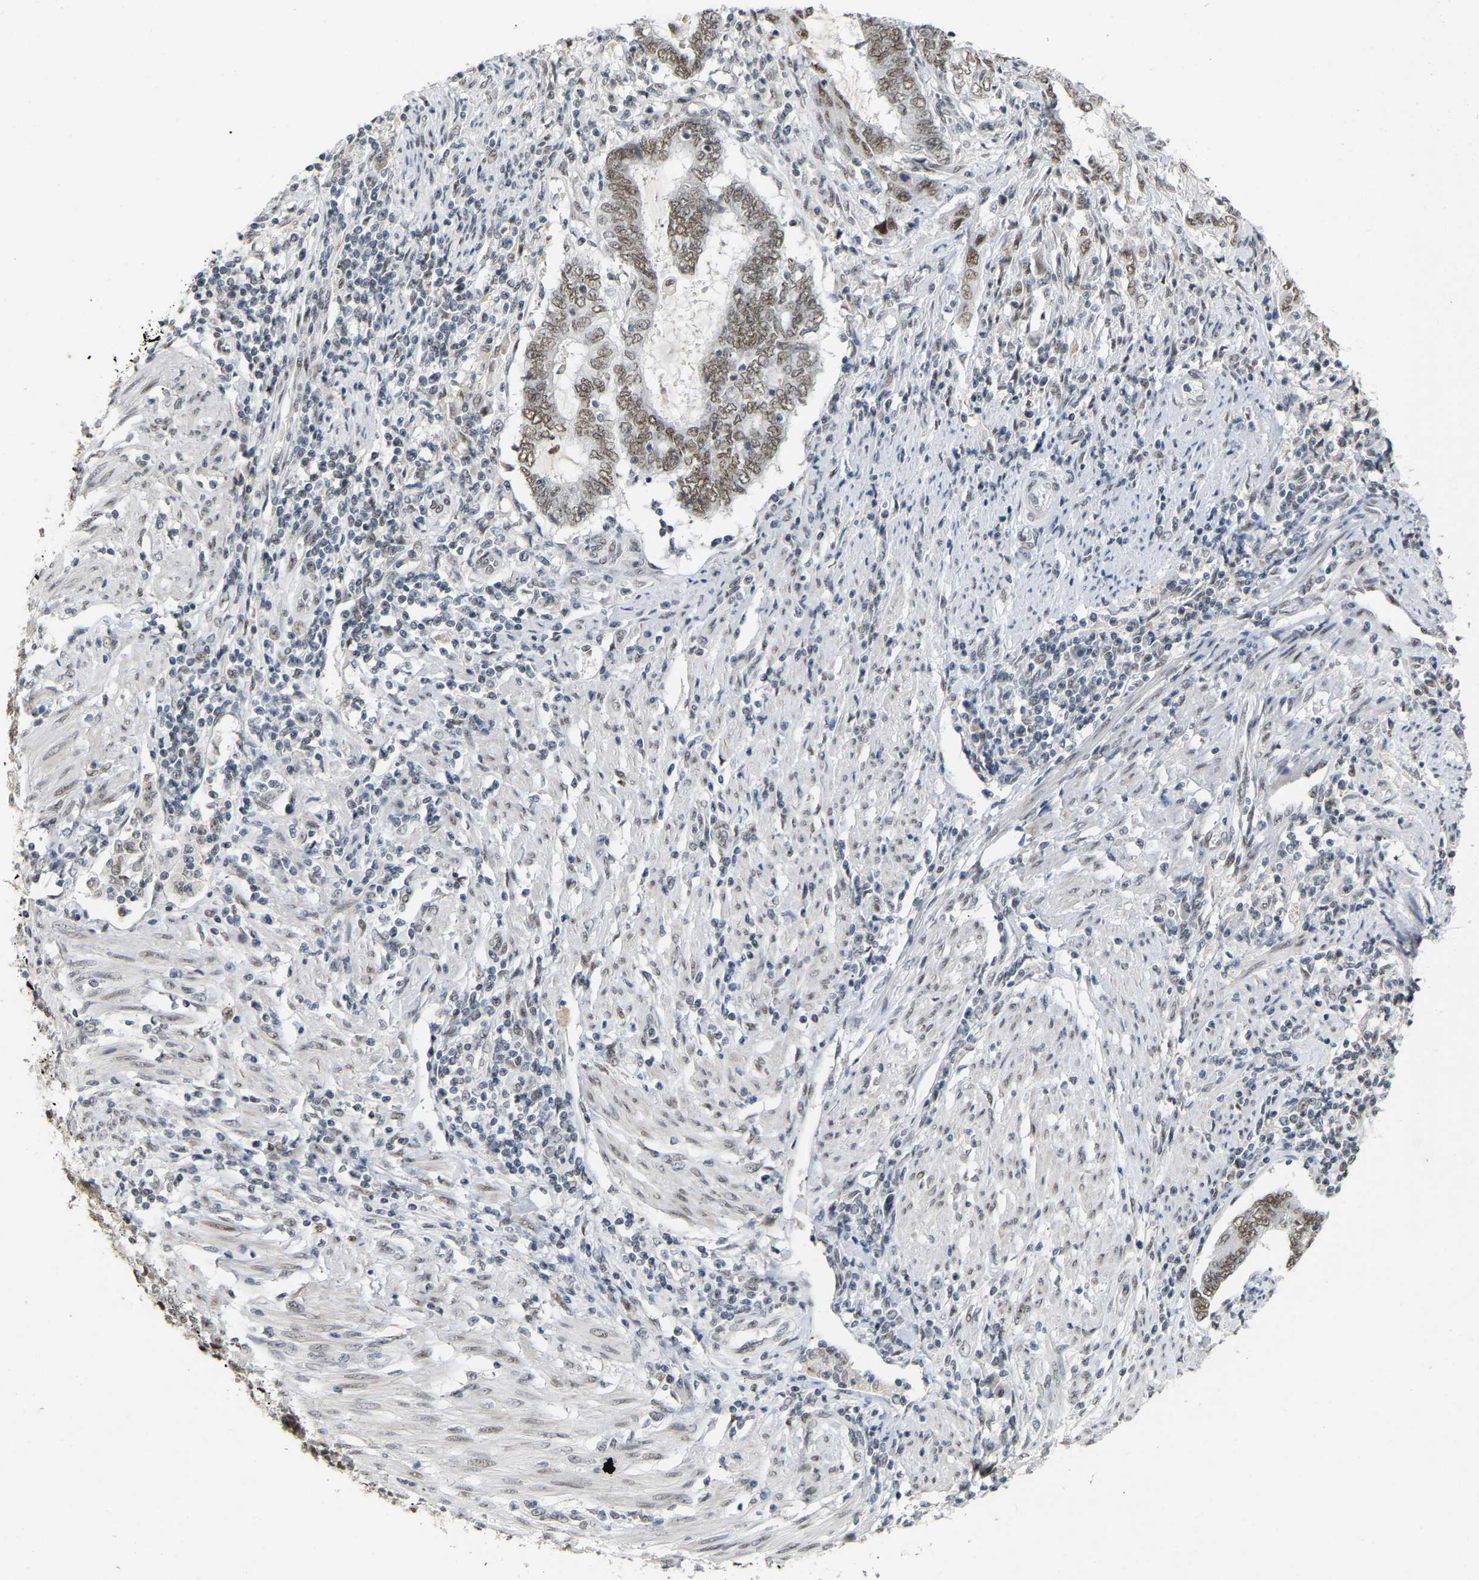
{"staining": {"intensity": "moderate", "quantity": ">75%", "location": "nuclear"}, "tissue": "endometrial cancer", "cell_type": "Tumor cells", "image_type": "cancer", "snomed": [{"axis": "morphology", "description": "Adenocarcinoma, NOS"}, {"axis": "topography", "description": "Uterus"}, {"axis": "topography", "description": "Endometrium"}], "caption": "Human endometrial adenocarcinoma stained with a brown dye shows moderate nuclear positive positivity in about >75% of tumor cells.", "gene": "NELFB", "patient": {"sex": "female", "age": 70}}